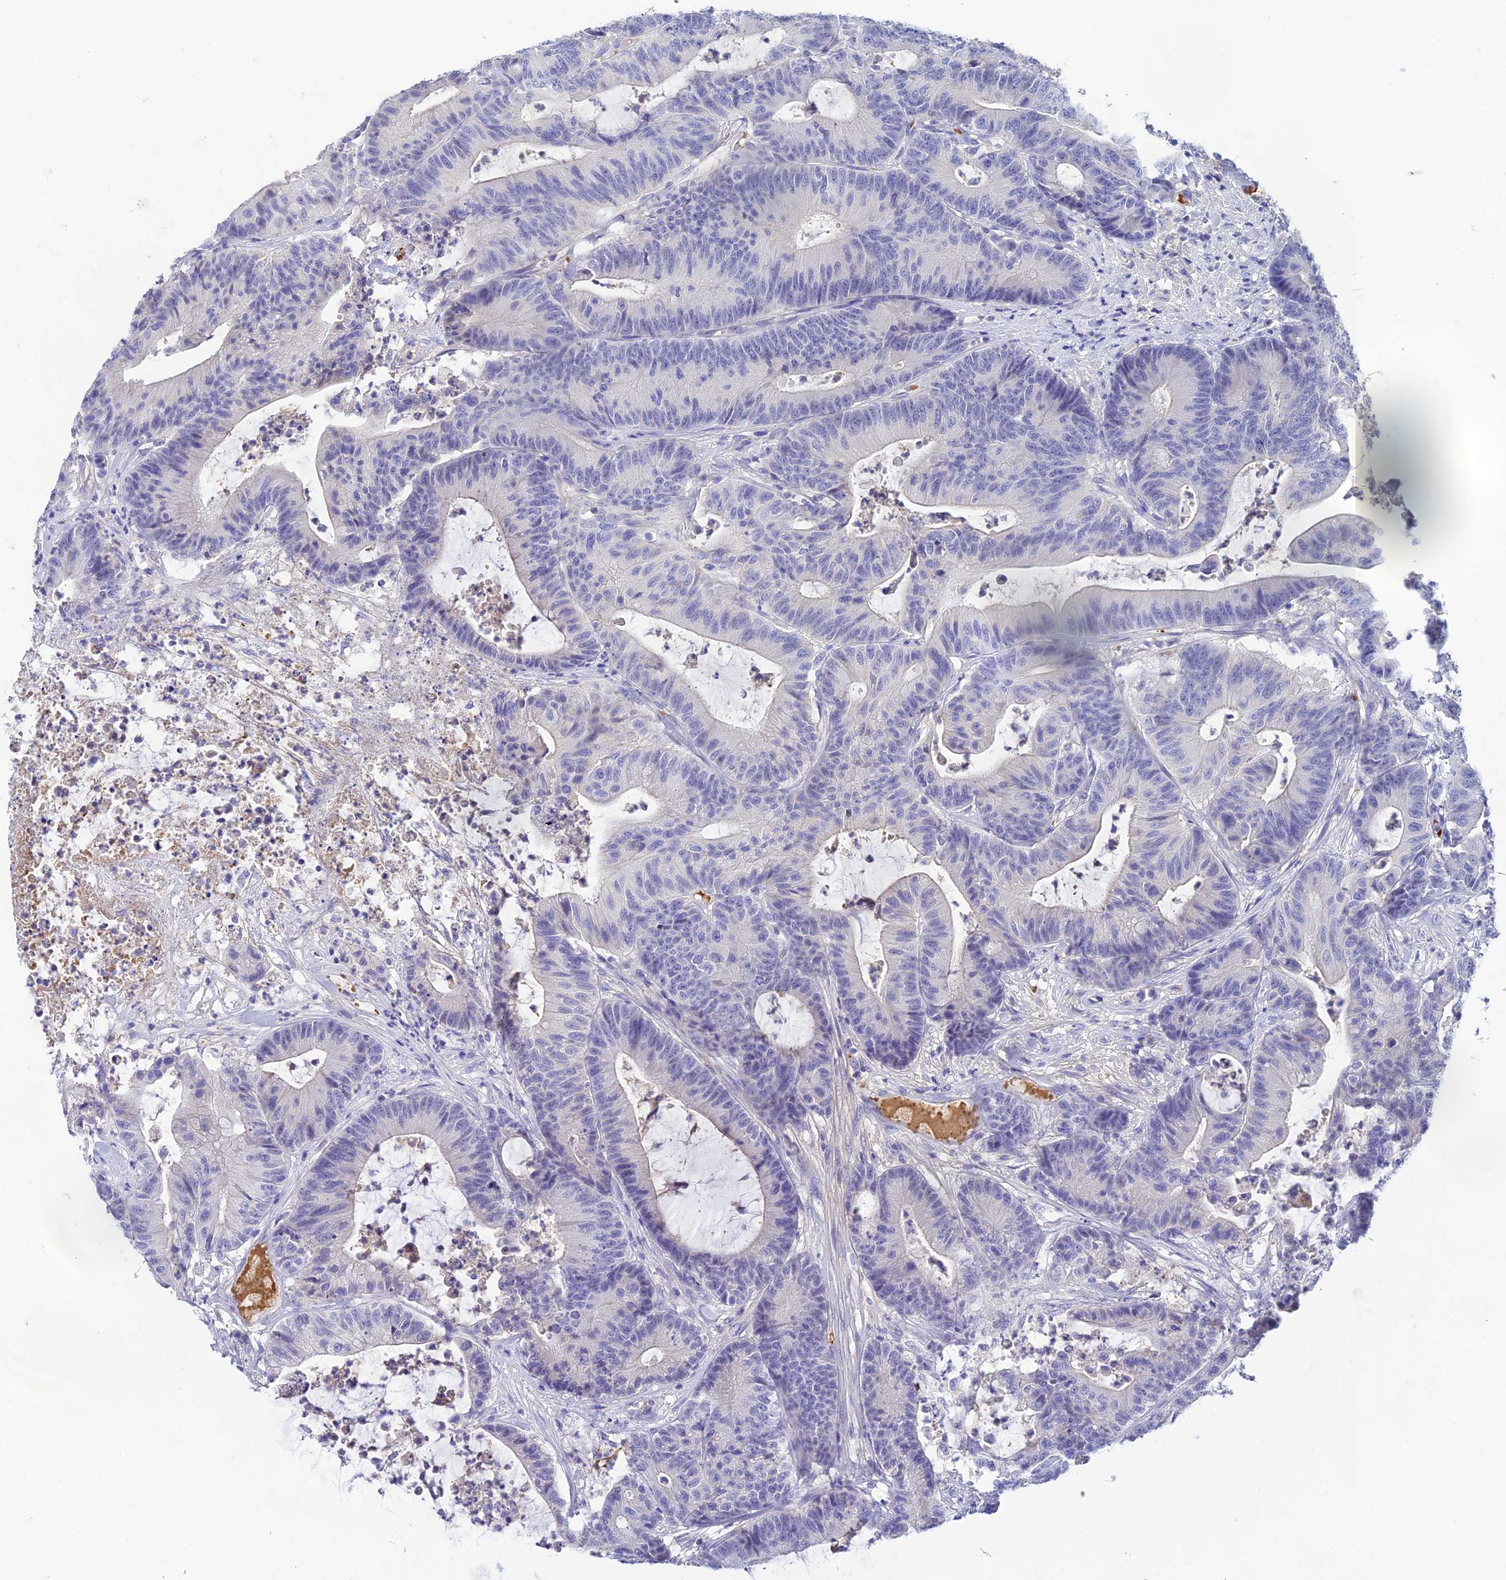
{"staining": {"intensity": "negative", "quantity": "none", "location": "none"}, "tissue": "colorectal cancer", "cell_type": "Tumor cells", "image_type": "cancer", "snomed": [{"axis": "morphology", "description": "Adenocarcinoma, NOS"}, {"axis": "topography", "description": "Colon"}], "caption": "Micrograph shows no protein staining in tumor cells of colorectal cancer tissue.", "gene": "HDHD2", "patient": {"sex": "female", "age": 84}}